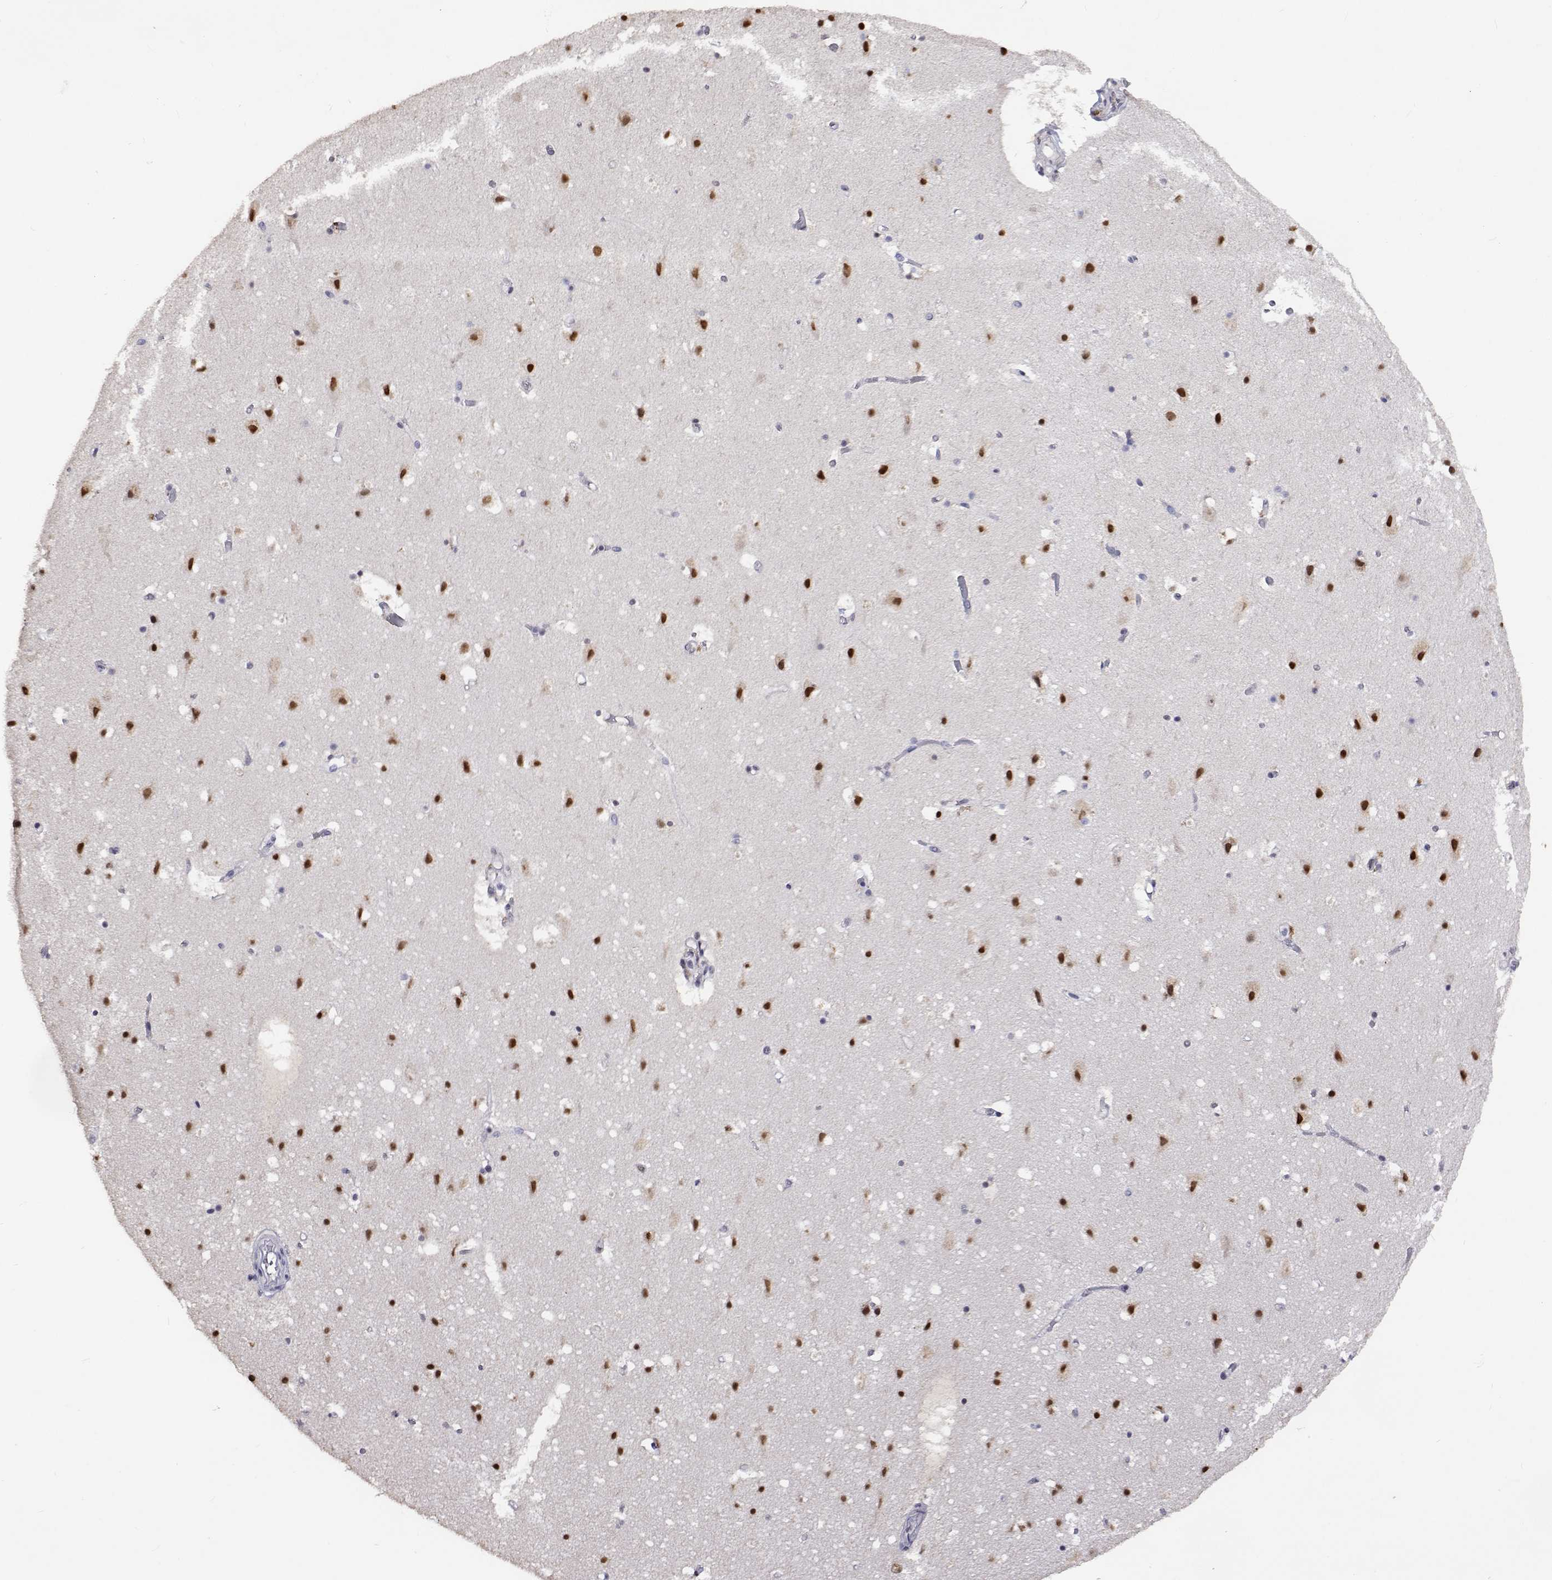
{"staining": {"intensity": "negative", "quantity": "none", "location": "none"}, "tissue": "cerebral cortex", "cell_type": "Endothelial cells", "image_type": "normal", "snomed": [{"axis": "morphology", "description": "Normal tissue, NOS"}, {"axis": "topography", "description": "Cerebral cortex"}], "caption": "Histopathology image shows no protein expression in endothelial cells of benign cerebral cortex. (DAB (3,3'-diaminobenzidine) IHC, high magnification).", "gene": "HNRNPA0", "patient": {"sex": "female", "age": 42}}